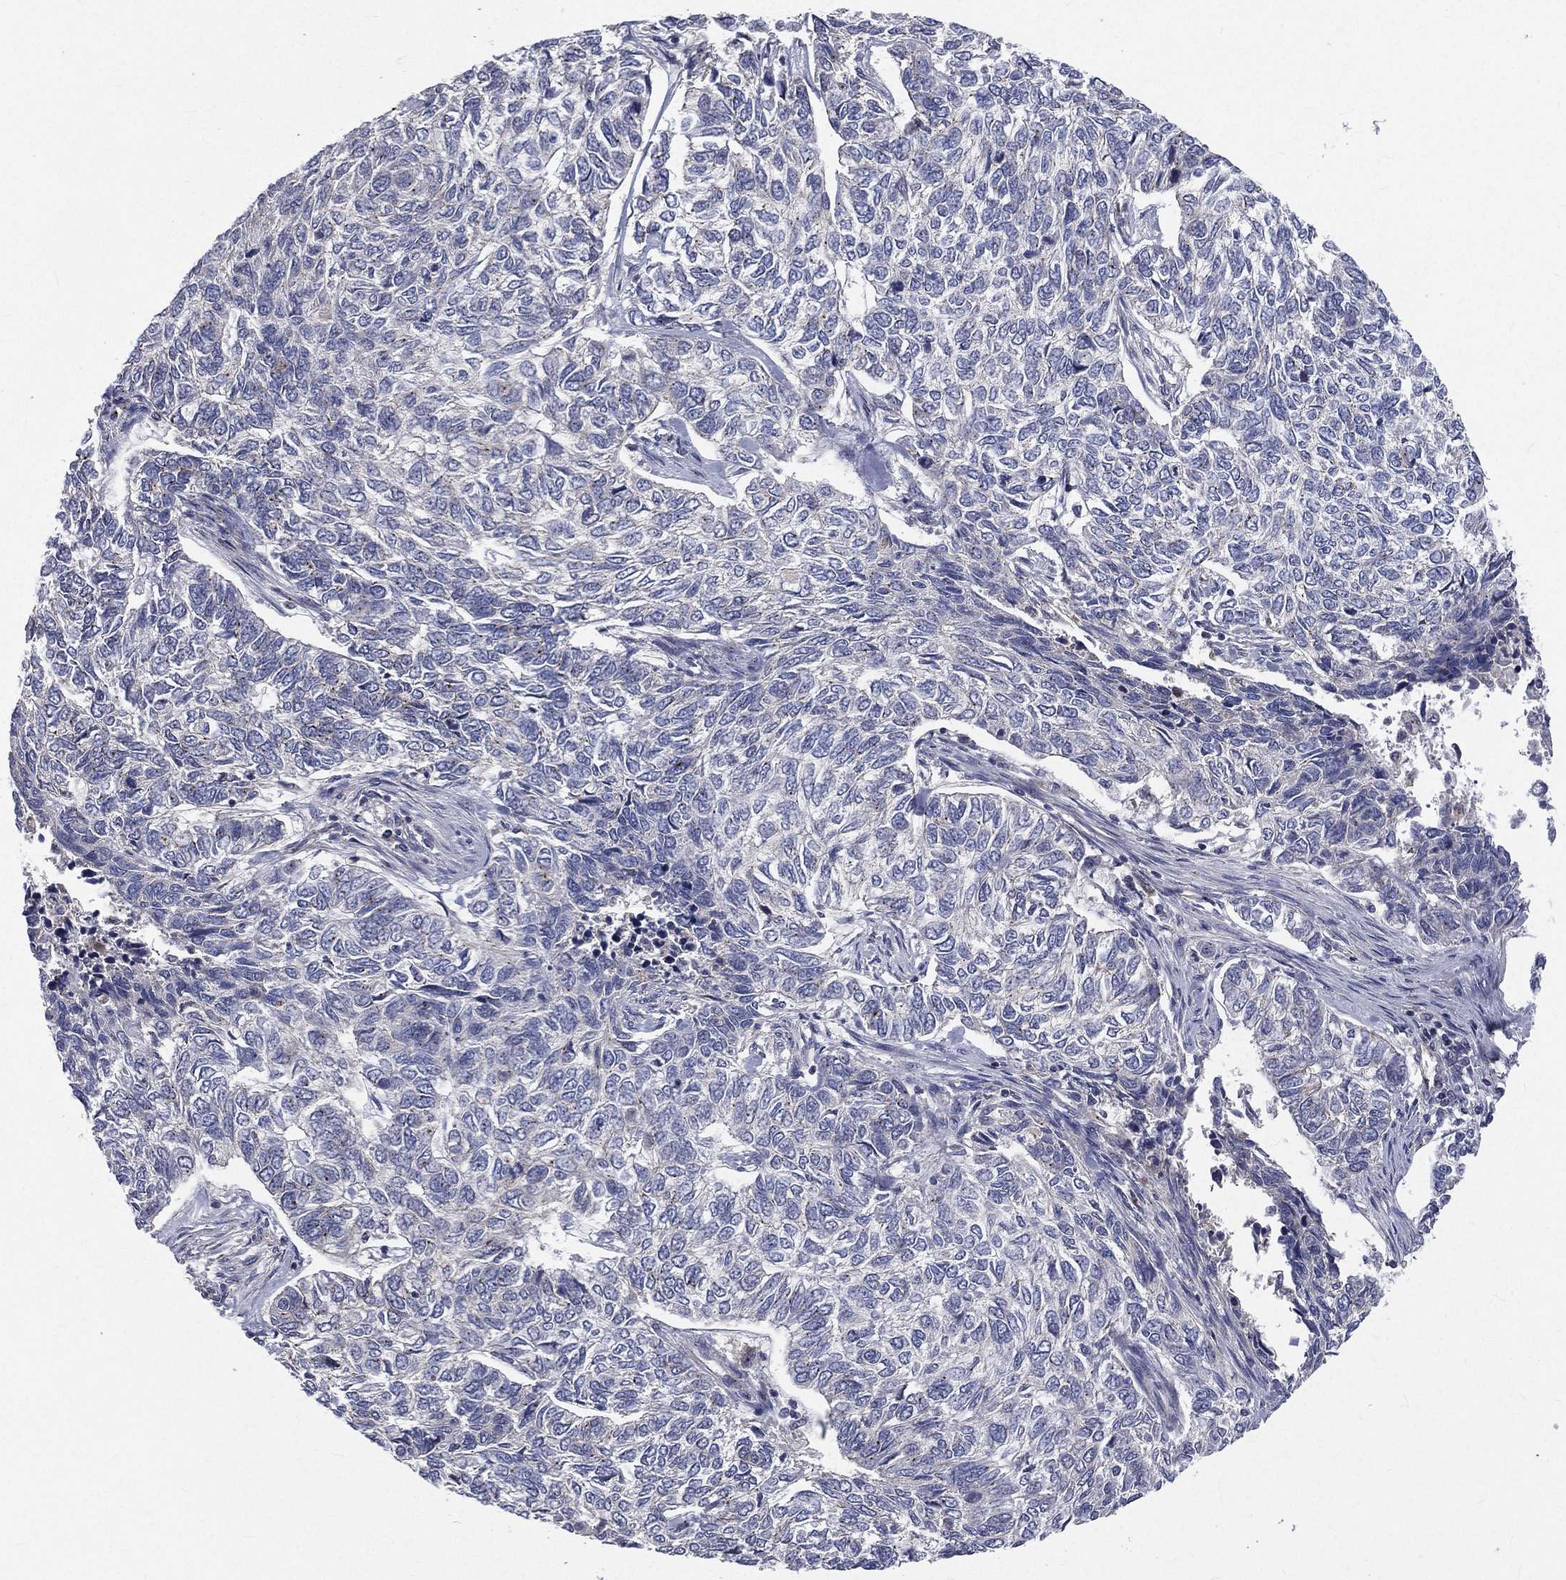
{"staining": {"intensity": "negative", "quantity": "none", "location": "none"}, "tissue": "skin cancer", "cell_type": "Tumor cells", "image_type": "cancer", "snomed": [{"axis": "morphology", "description": "Basal cell carcinoma"}, {"axis": "topography", "description": "Skin"}], "caption": "Photomicrograph shows no protein staining in tumor cells of skin cancer tissue.", "gene": "CROCC", "patient": {"sex": "female", "age": 65}}